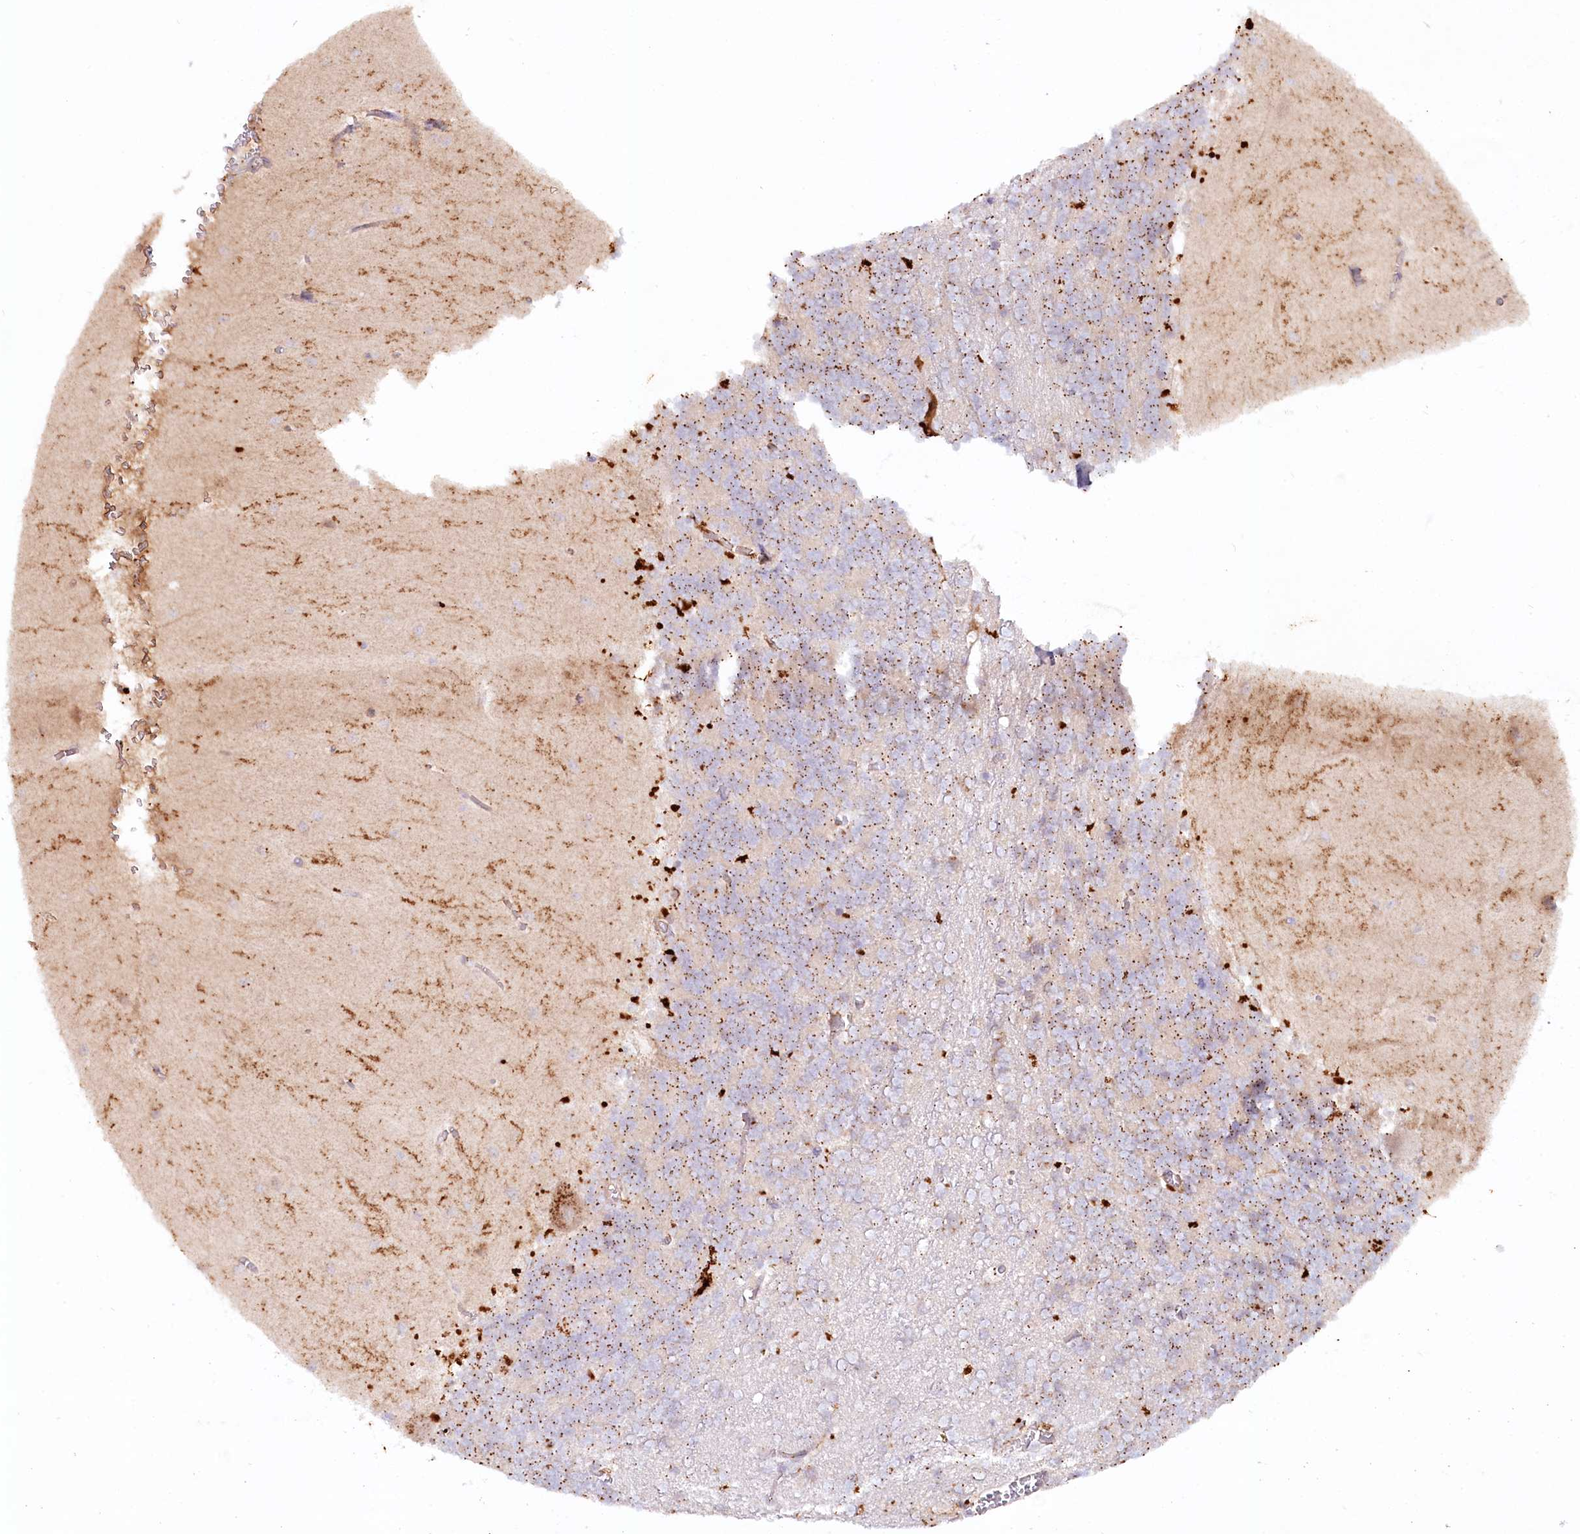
{"staining": {"intensity": "strong", "quantity": "25%-75%", "location": "cytoplasmic/membranous"}, "tissue": "cerebellum", "cell_type": "Cells in granular layer", "image_type": "normal", "snomed": [{"axis": "morphology", "description": "Normal tissue, NOS"}, {"axis": "topography", "description": "Cerebellum"}], "caption": "Cells in granular layer demonstrate high levels of strong cytoplasmic/membranous positivity in approximately 25%-75% of cells in benign cerebellum. The staining was performed using DAB, with brown indicating positive protein expression. Nuclei are stained blue with hematoxylin.", "gene": "PSAPL1", "patient": {"sex": "male", "age": 37}}